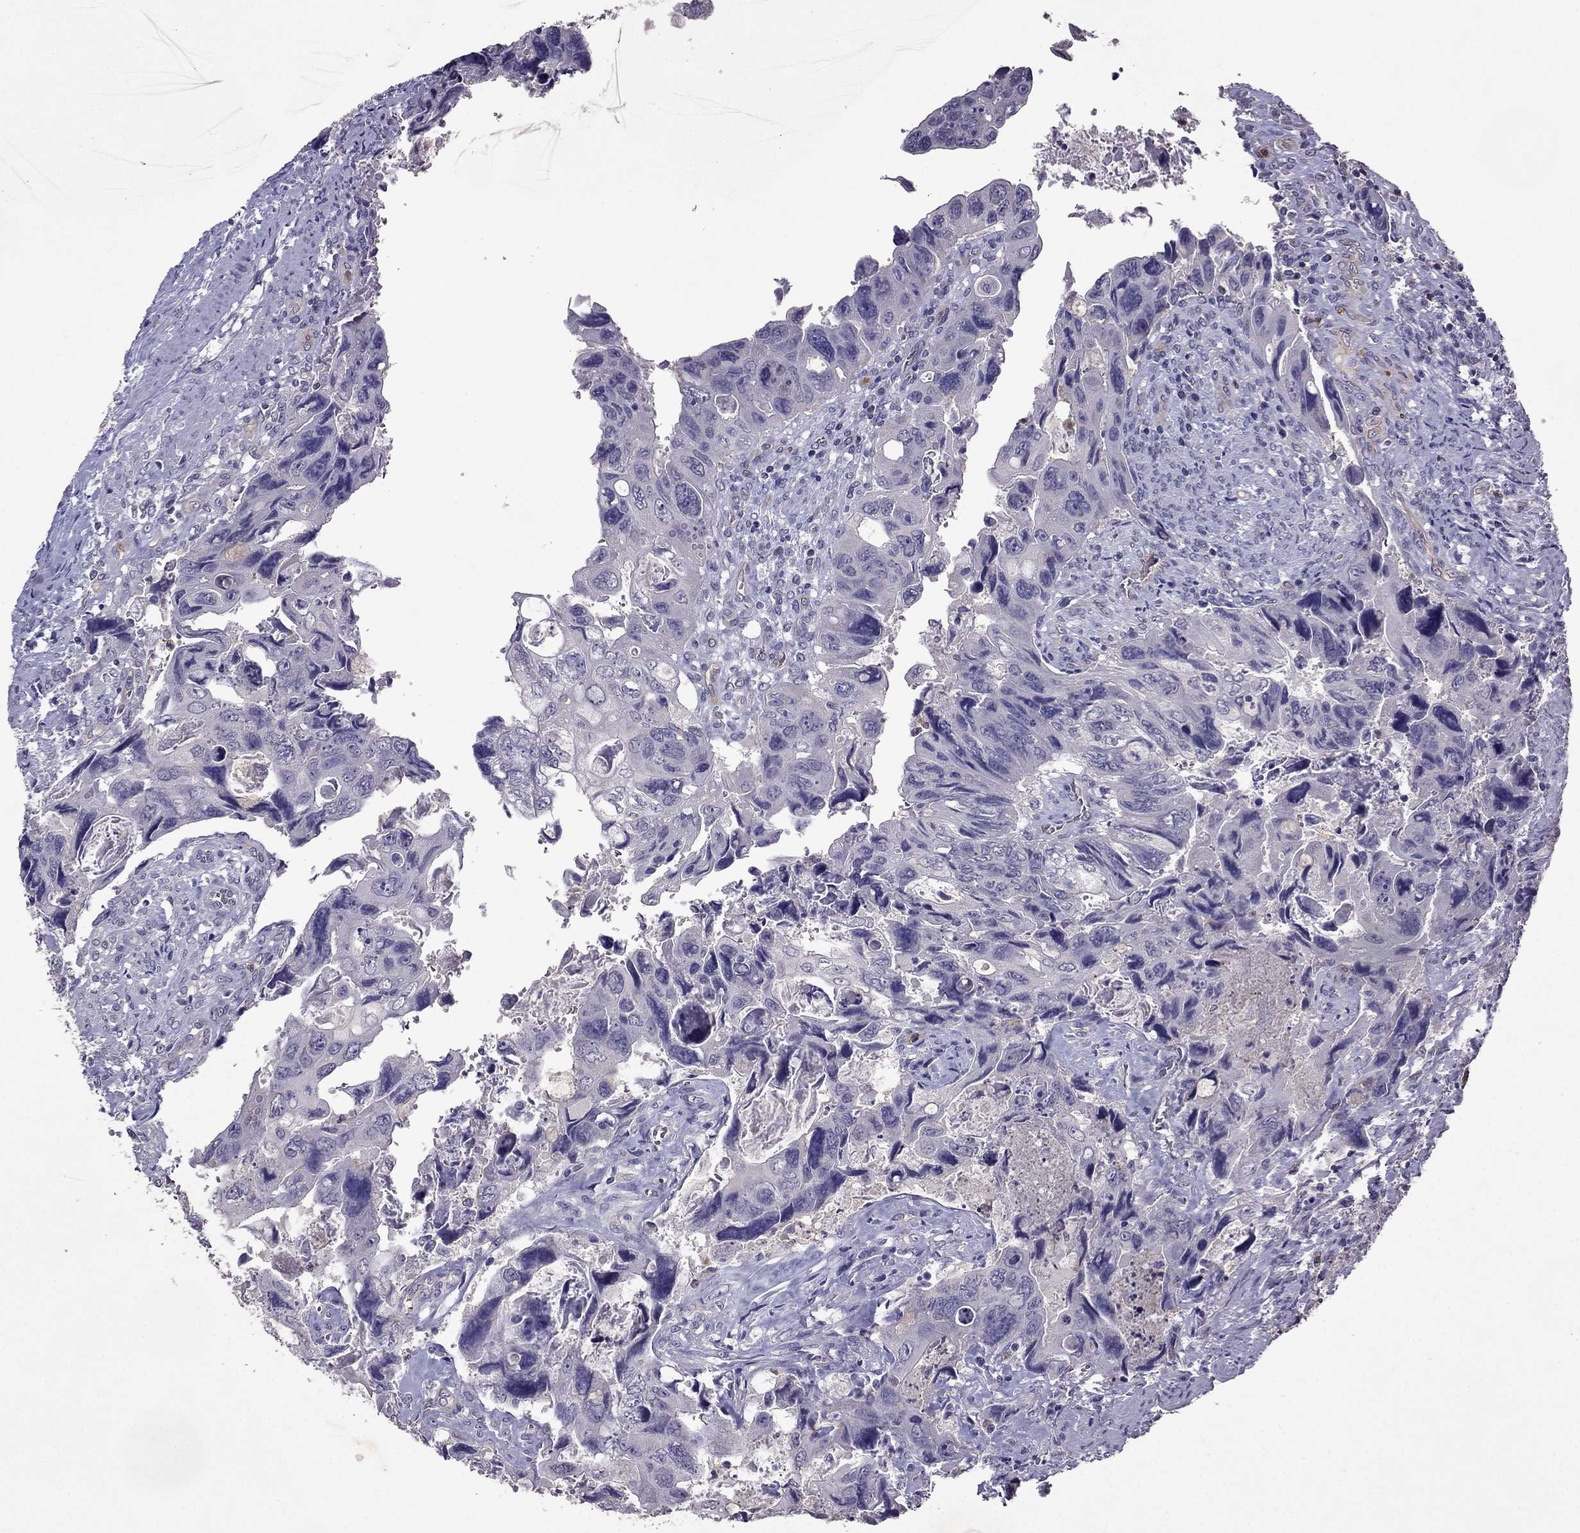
{"staining": {"intensity": "negative", "quantity": "none", "location": "none"}, "tissue": "colorectal cancer", "cell_type": "Tumor cells", "image_type": "cancer", "snomed": [{"axis": "morphology", "description": "Adenocarcinoma, NOS"}, {"axis": "topography", "description": "Rectum"}], "caption": "This histopathology image is of colorectal adenocarcinoma stained with immunohistochemistry to label a protein in brown with the nuclei are counter-stained blue. There is no positivity in tumor cells.", "gene": "RFLNB", "patient": {"sex": "male", "age": 62}}